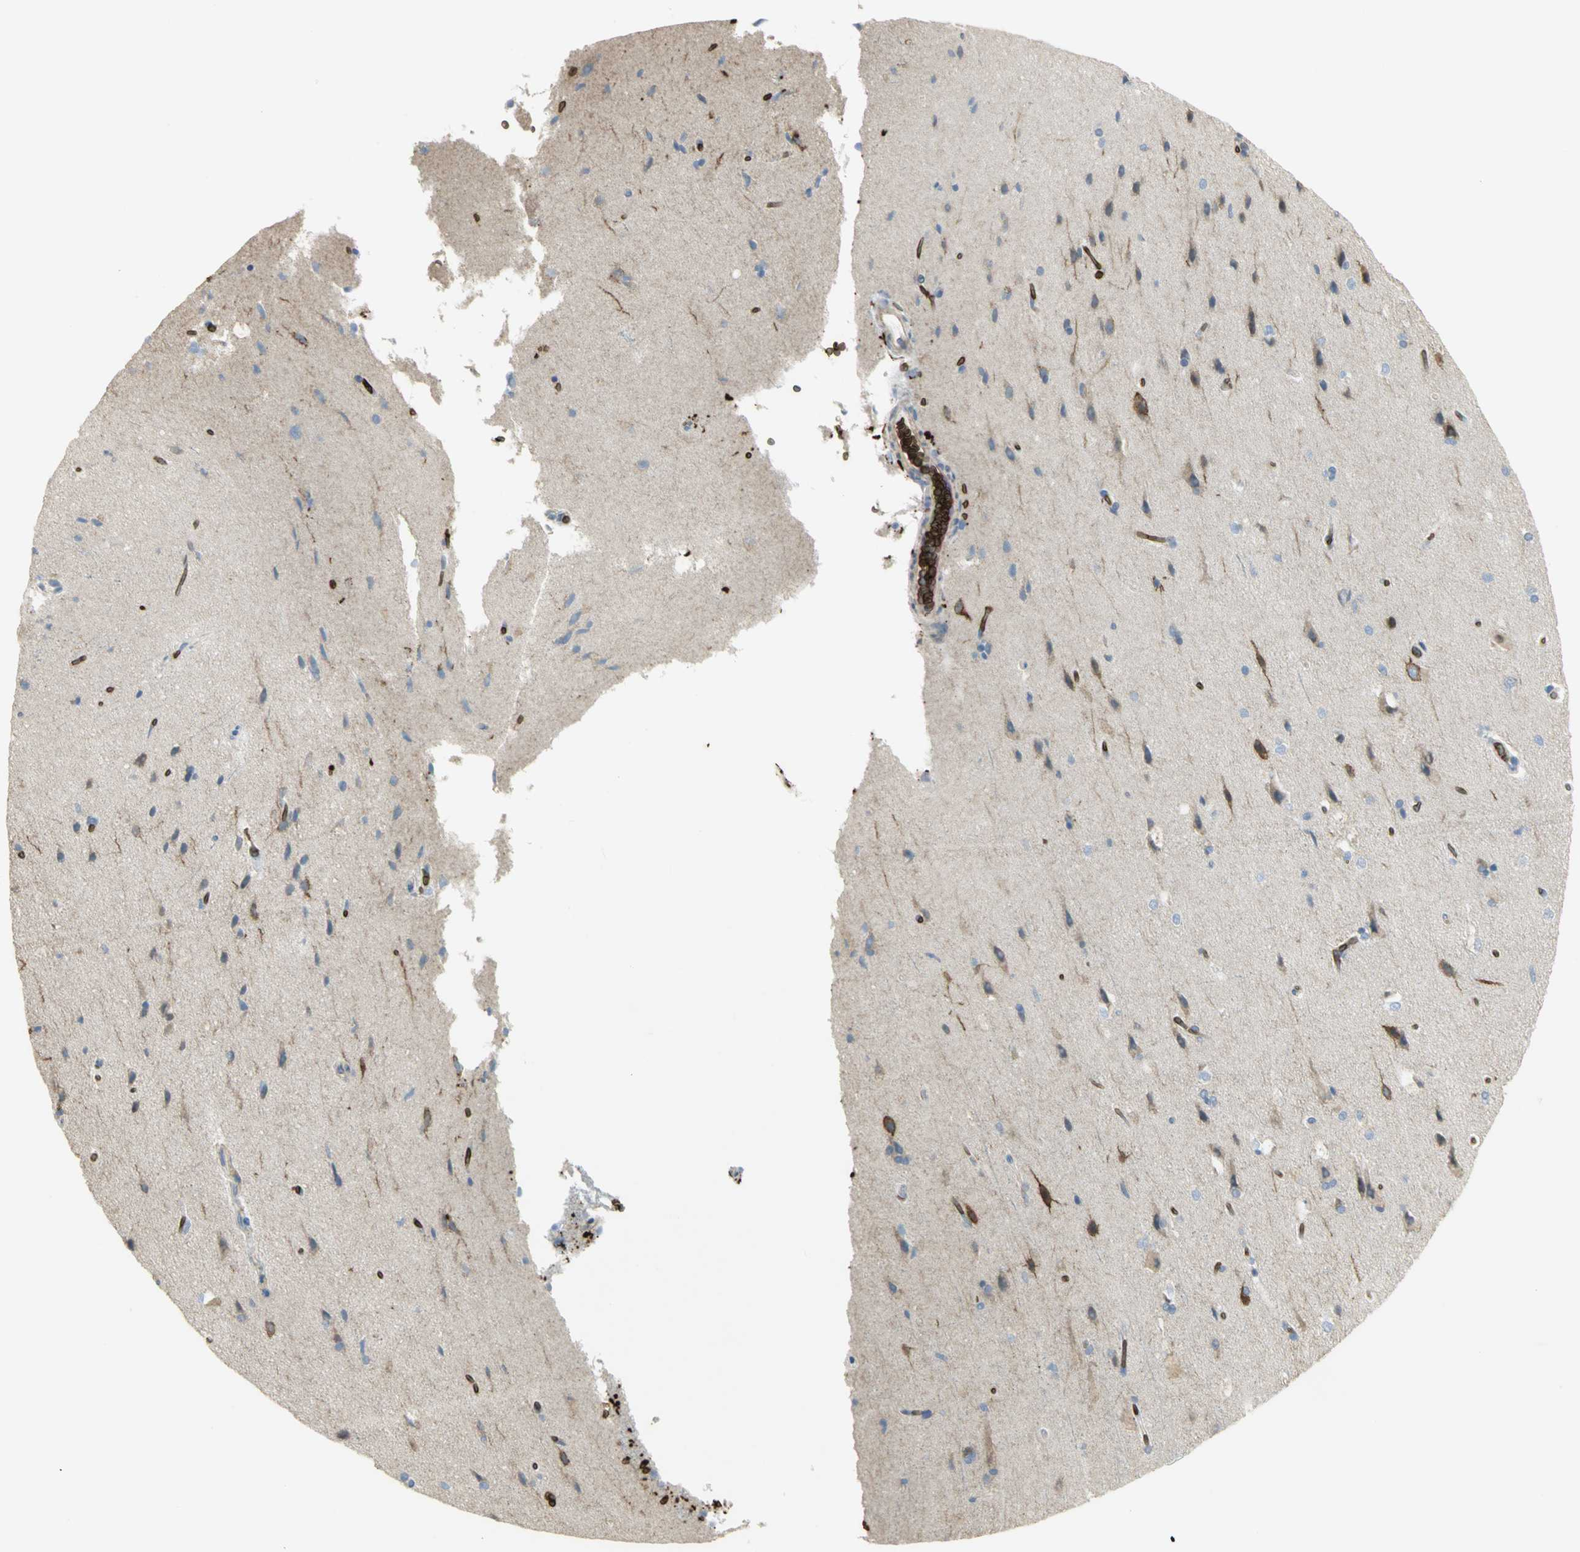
{"staining": {"intensity": "negative", "quantity": "none", "location": "none"}, "tissue": "cerebral cortex", "cell_type": "Endothelial cells", "image_type": "normal", "snomed": [{"axis": "morphology", "description": "Normal tissue, NOS"}, {"axis": "topography", "description": "Cerebral cortex"}], "caption": "There is no significant positivity in endothelial cells of cerebral cortex. (DAB IHC with hematoxylin counter stain).", "gene": "ANK1", "patient": {"sex": "male", "age": 62}}